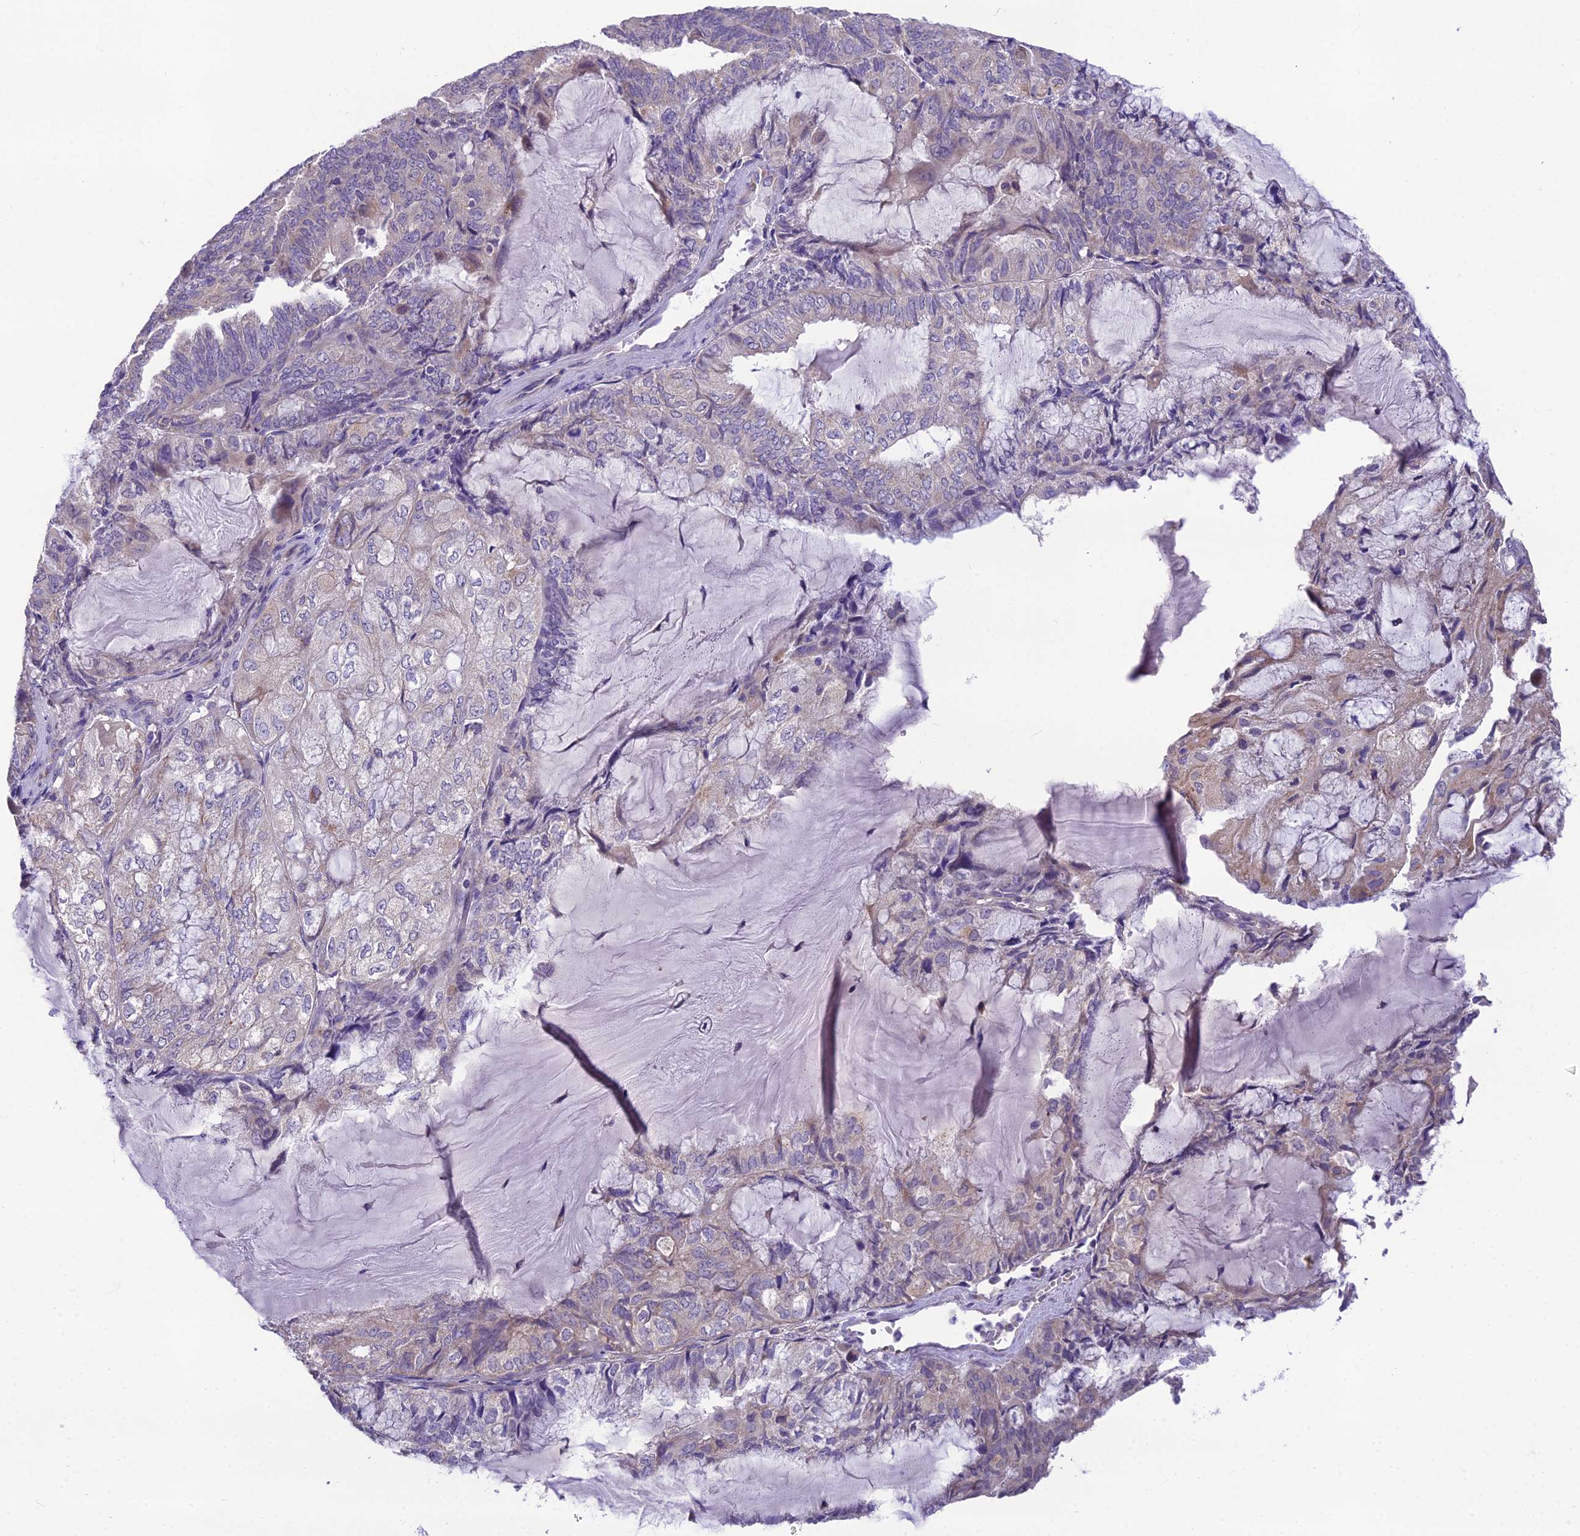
{"staining": {"intensity": "weak", "quantity": "<25%", "location": "cytoplasmic/membranous"}, "tissue": "endometrial cancer", "cell_type": "Tumor cells", "image_type": "cancer", "snomed": [{"axis": "morphology", "description": "Adenocarcinoma, NOS"}, {"axis": "topography", "description": "Endometrium"}], "caption": "Tumor cells are negative for protein expression in human adenocarcinoma (endometrial).", "gene": "MIIP", "patient": {"sex": "female", "age": 81}}